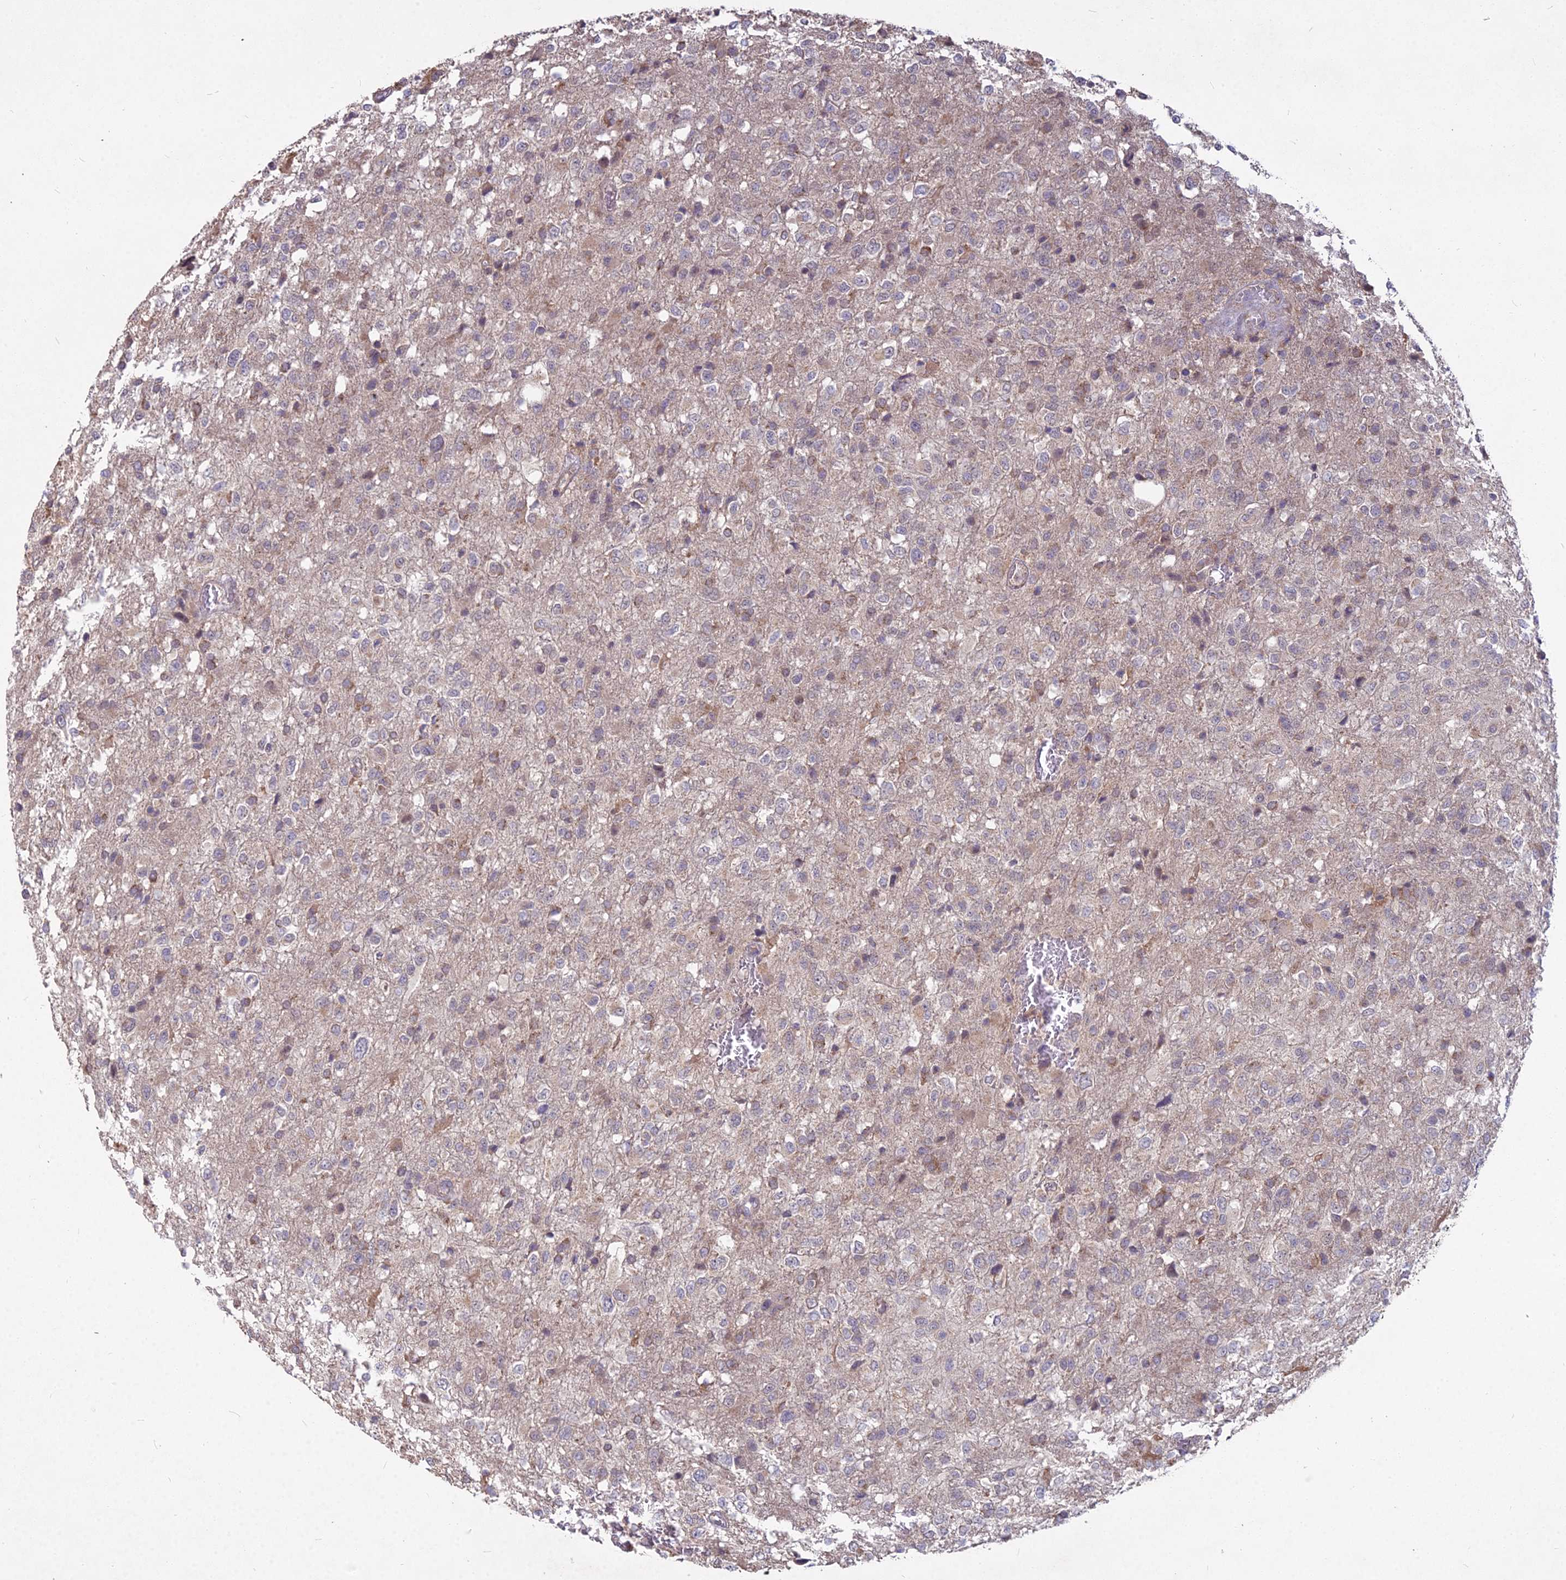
{"staining": {"intensity": "weak", "quantity": "<25%", "location": "cytoplasmic/membranous"}, "tissue": "glioma", "cell_type": "Tumor cells", "image_type": "cancer", "snomed": [{"axis": "morphology", "description": "Glioma, malignant, High grade"}, {"axis": "topography", "description": "Brain"}], "caption": "Tumor cells are negative for protein expression in human high-grade glioma (malignant). (DAB (3,3'-diaminobenzidine) IHC with hematoxylin counter stain).", "gene": "MICU2", "patient": {"sex": "female", "age": 74}}